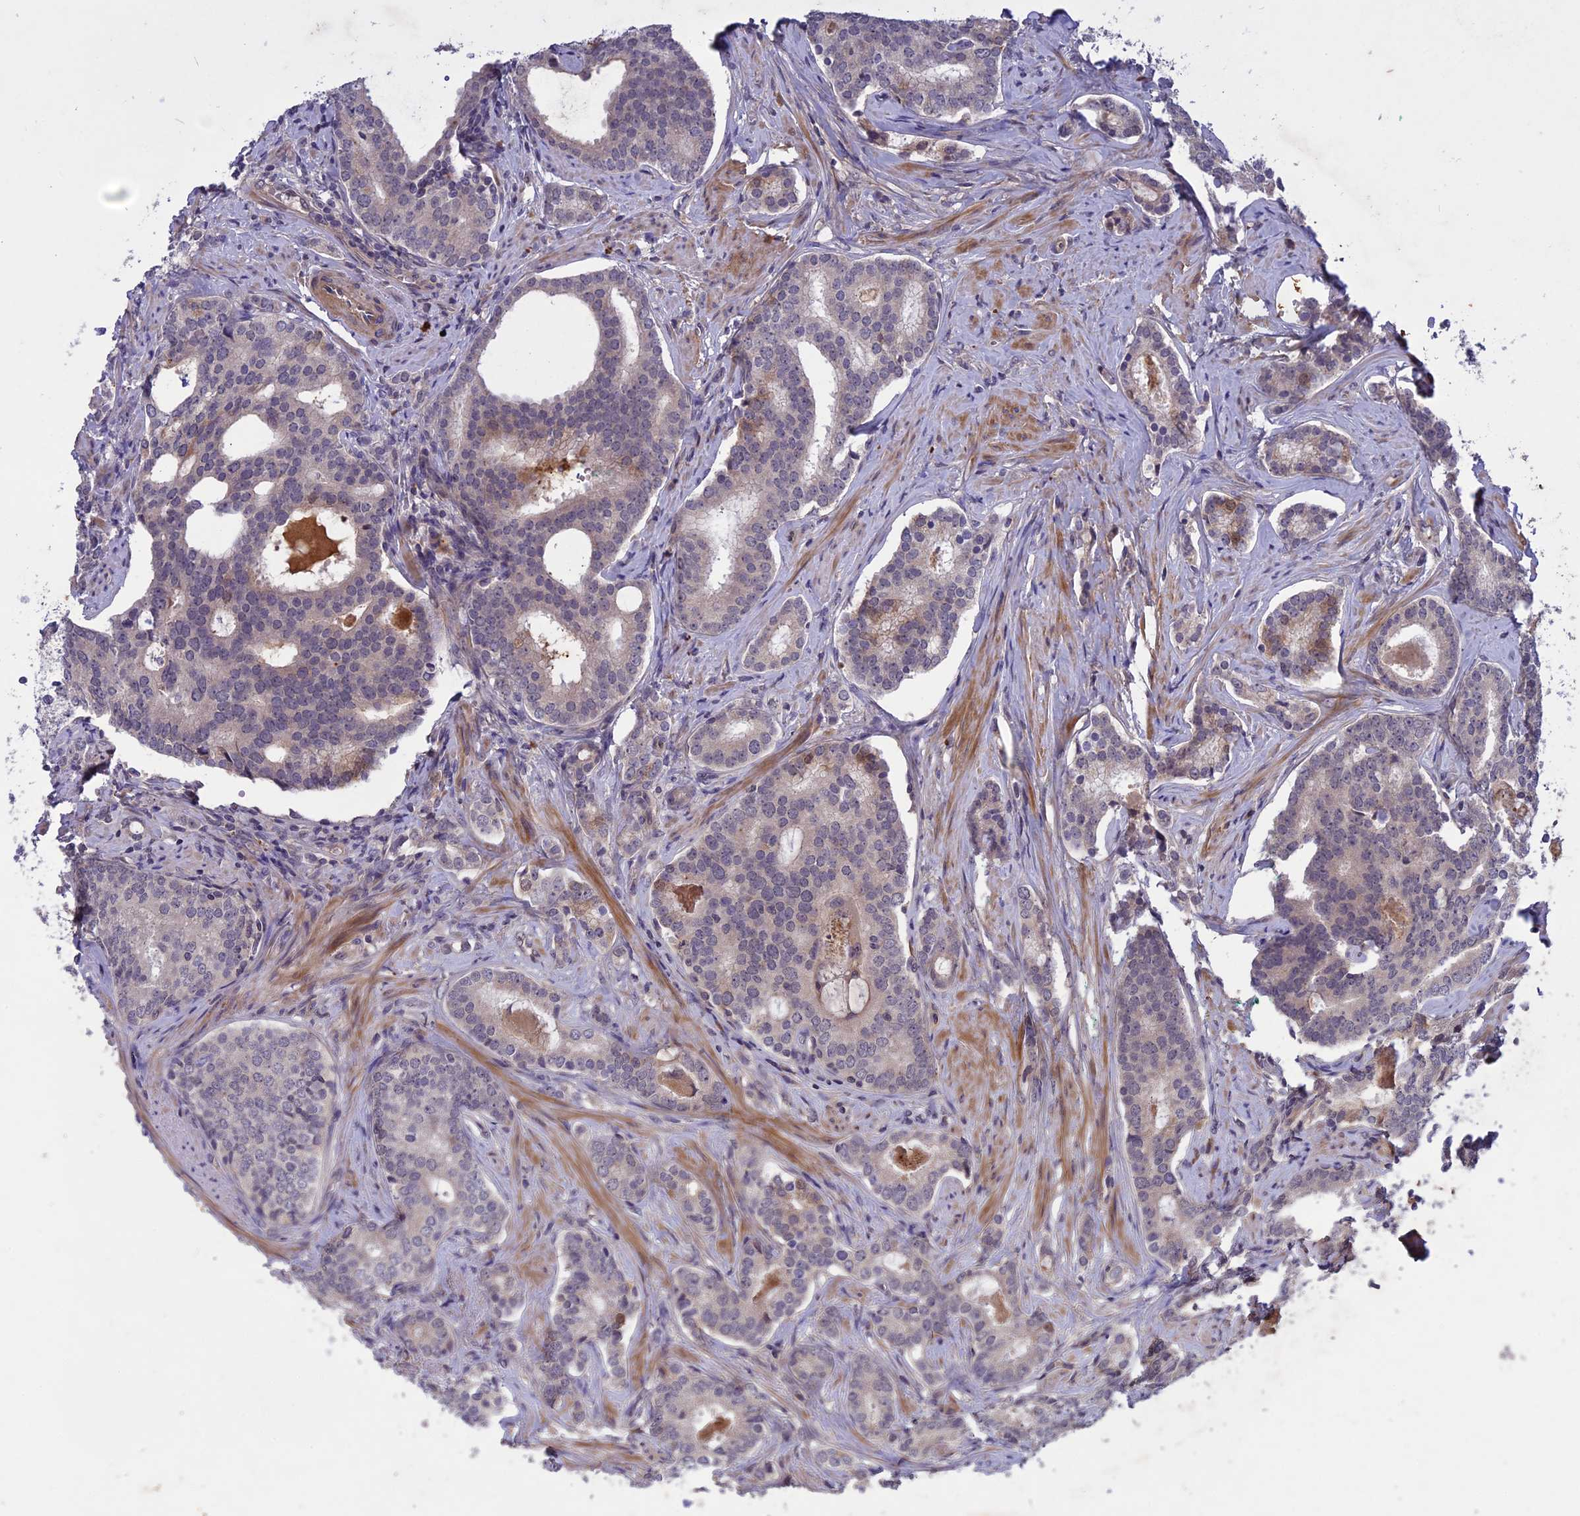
{"staining": {"intensity": "negative", "quantity": "none", "location": "none"}, "tissue": "prostate cancer", "cell_type": "Tumor cells", "image_type": "cancer", "snomed": [{"axis": "morphology", "description": "Adenocarcinoma, High grade"}, {"axis": "topography", "description": "Prostate"}], "caption": "Histopathology image shows no significant protein positivity in tumor cells of prostate cancer.", "gene": "ADO", "patient": {"sex": "male", "age": 63}}